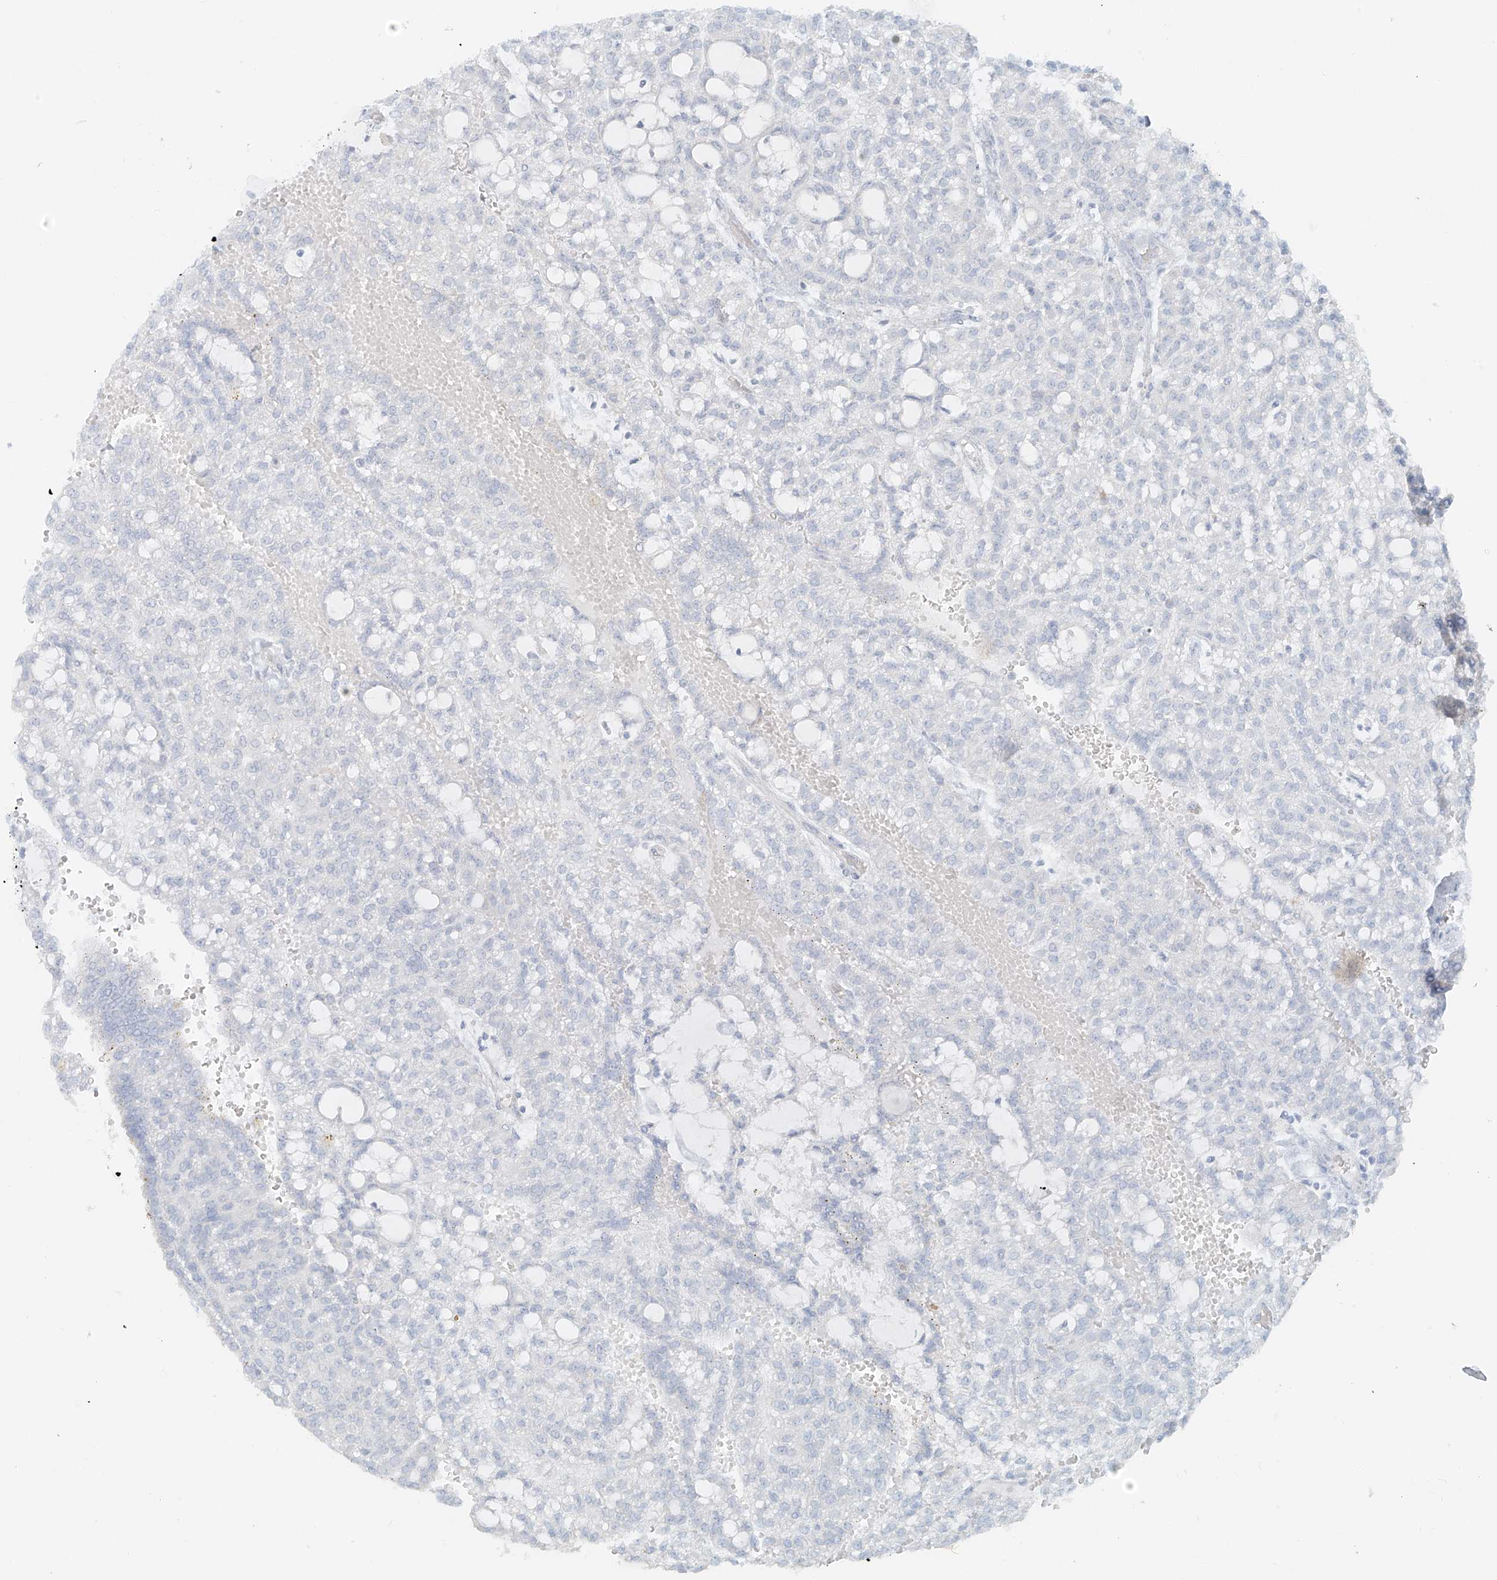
{"staining": {"intensity": "negative", "quantity": "none", "location": "none"}, "tissue": "renal cancer", "cell_type": "Tumor cells", "image_type": "cancer", "snomed": [{"axis": "morphology", "description": "Adenocarcinoma, NOS"}, {"axis": "topography", "description": "Kidney"}], "caption": "DAB (3,3'-diaminobenzidine) immunohistochemical staining of renal cancer shows no significant staining in tumor cells.", "gene": "UST", "patient": {"sex": "male", "age": 63}}